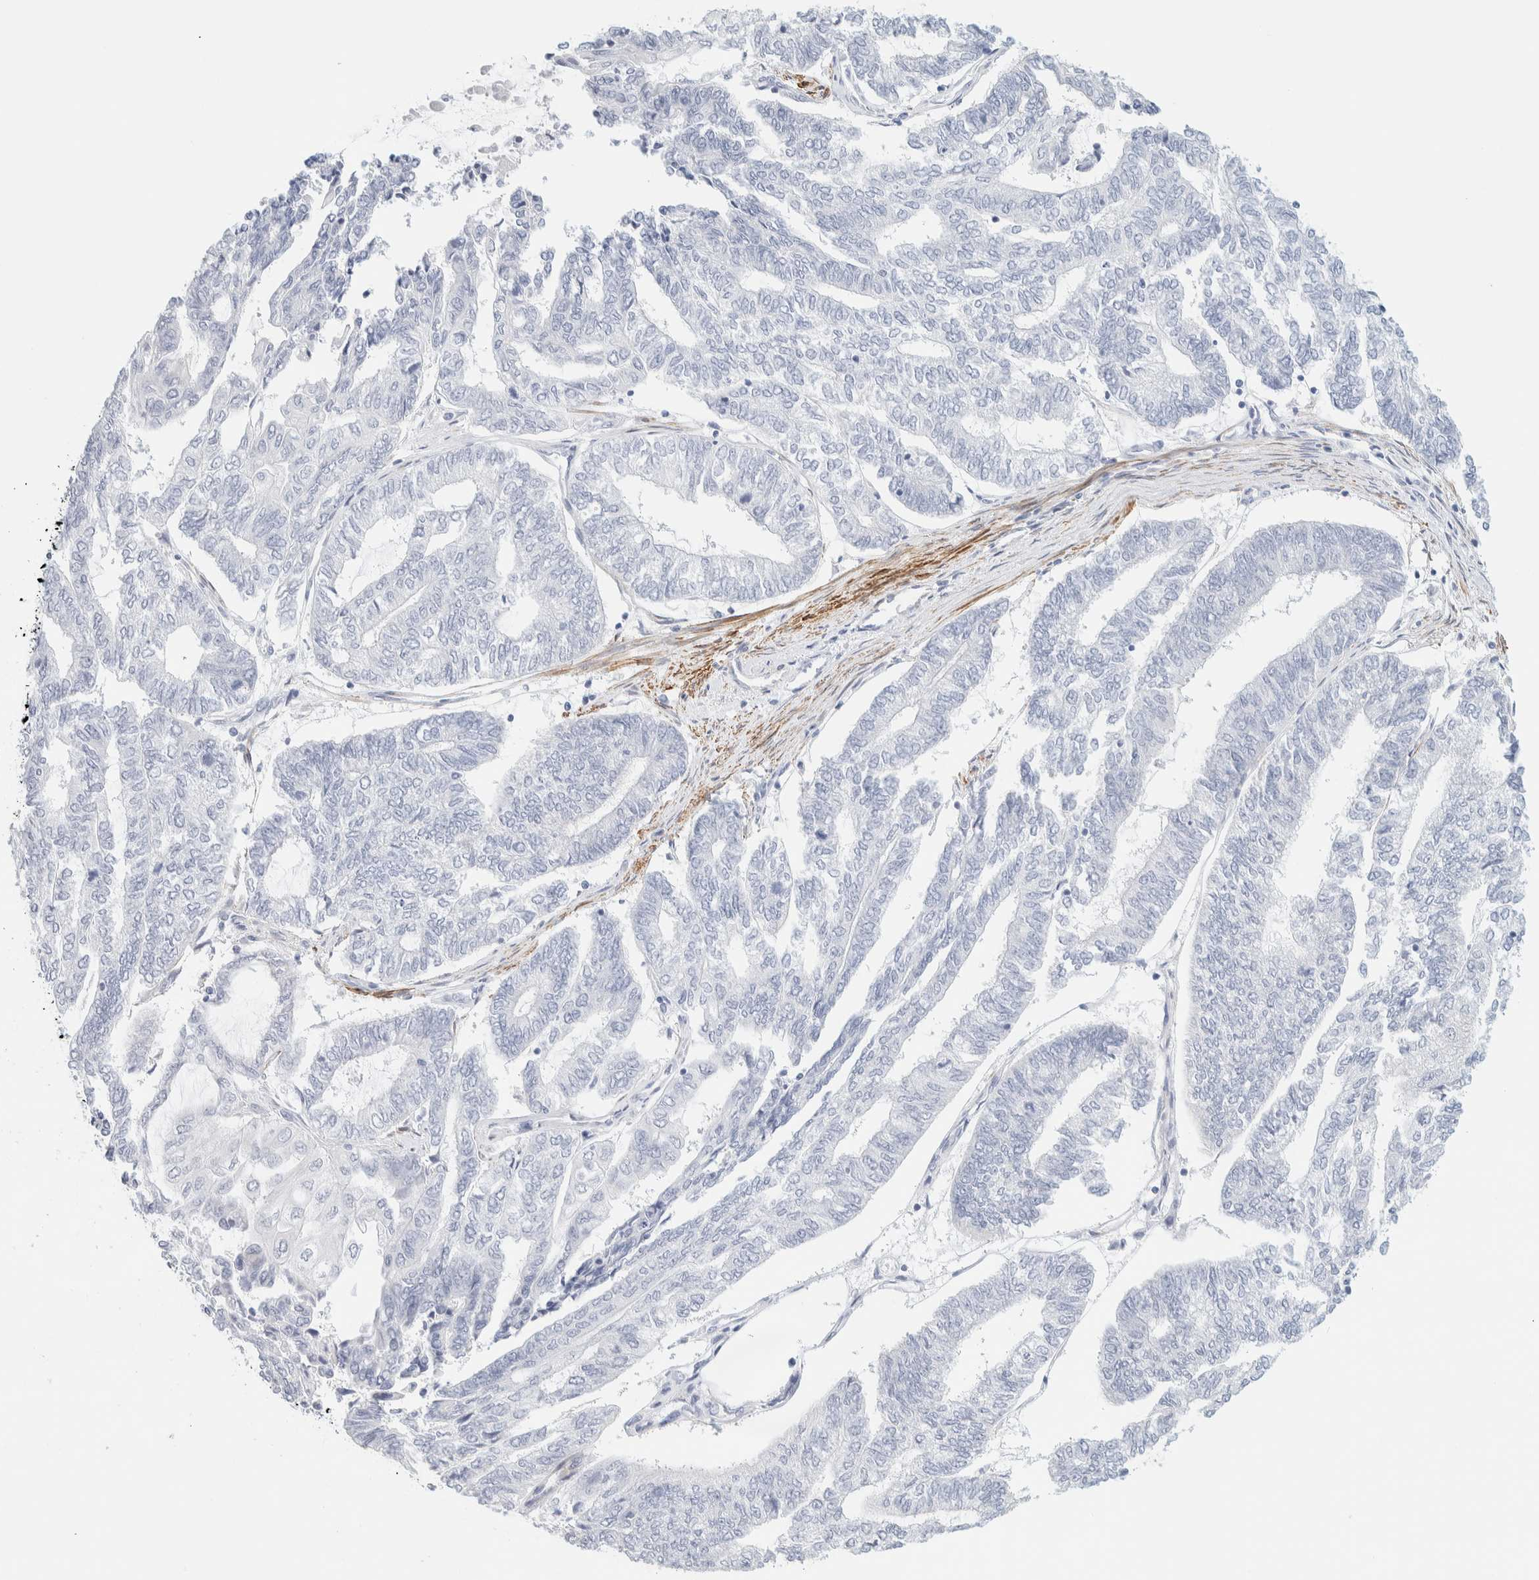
{"staining": {"intensity": "negative", "quantity": "none", "location": "none"}, "tissue": "endometrial cancer", "cell_type": "Tumor cells", "image_type": "cancer", "snomed": [{"axis": "morphology", "description": "Adenocarcinoma, NOS"}, {"axis": "topography", "description": "Uterus"}, {"axis": "topography", "description": "Endometrium"}], "caption": "IHC of endometrial adenocarcinoma displays no staining in tumor cells.", "gene": "AFMID", "patient": {"sex": "female", "age": 70}}